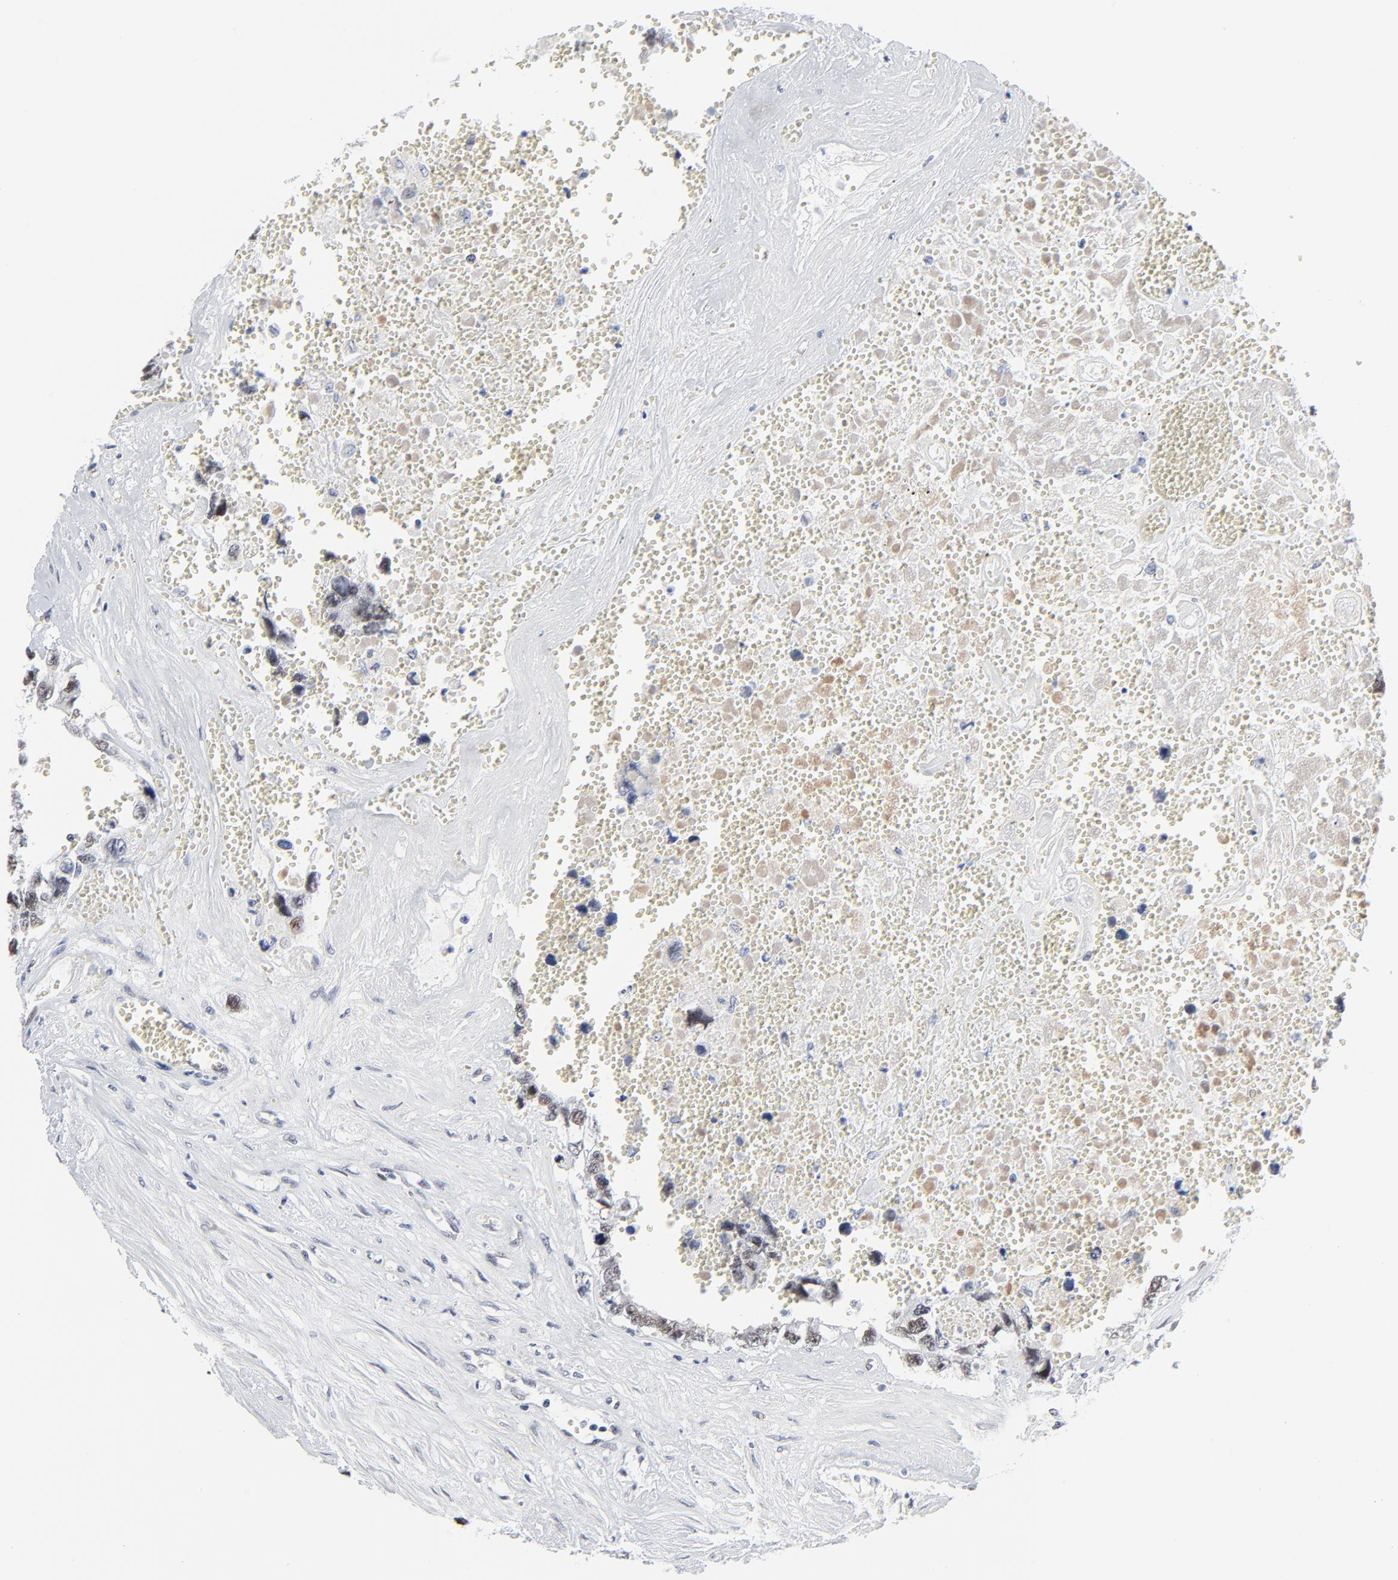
{"staining": {"intensity": "weak", "quantity": ">75%", "location": "nuclear"}, "tissue": "testis cancer", "cell_type": "Tumor cells", "image_type": "cancer", "snomed": [{"axis": "morphology", "description": "Carcinoma, Embryonal, NOS"}, {"axis": "topography", "description": "Testis"}], "caption": "Immunohistochemical staining of embryonal carcinoma (testis) reveals weak nuclear protein positivity in approximately >75% of tumor cells.", "gene": "ZNF589", "patient": {"sex": "male", "age": 31}}